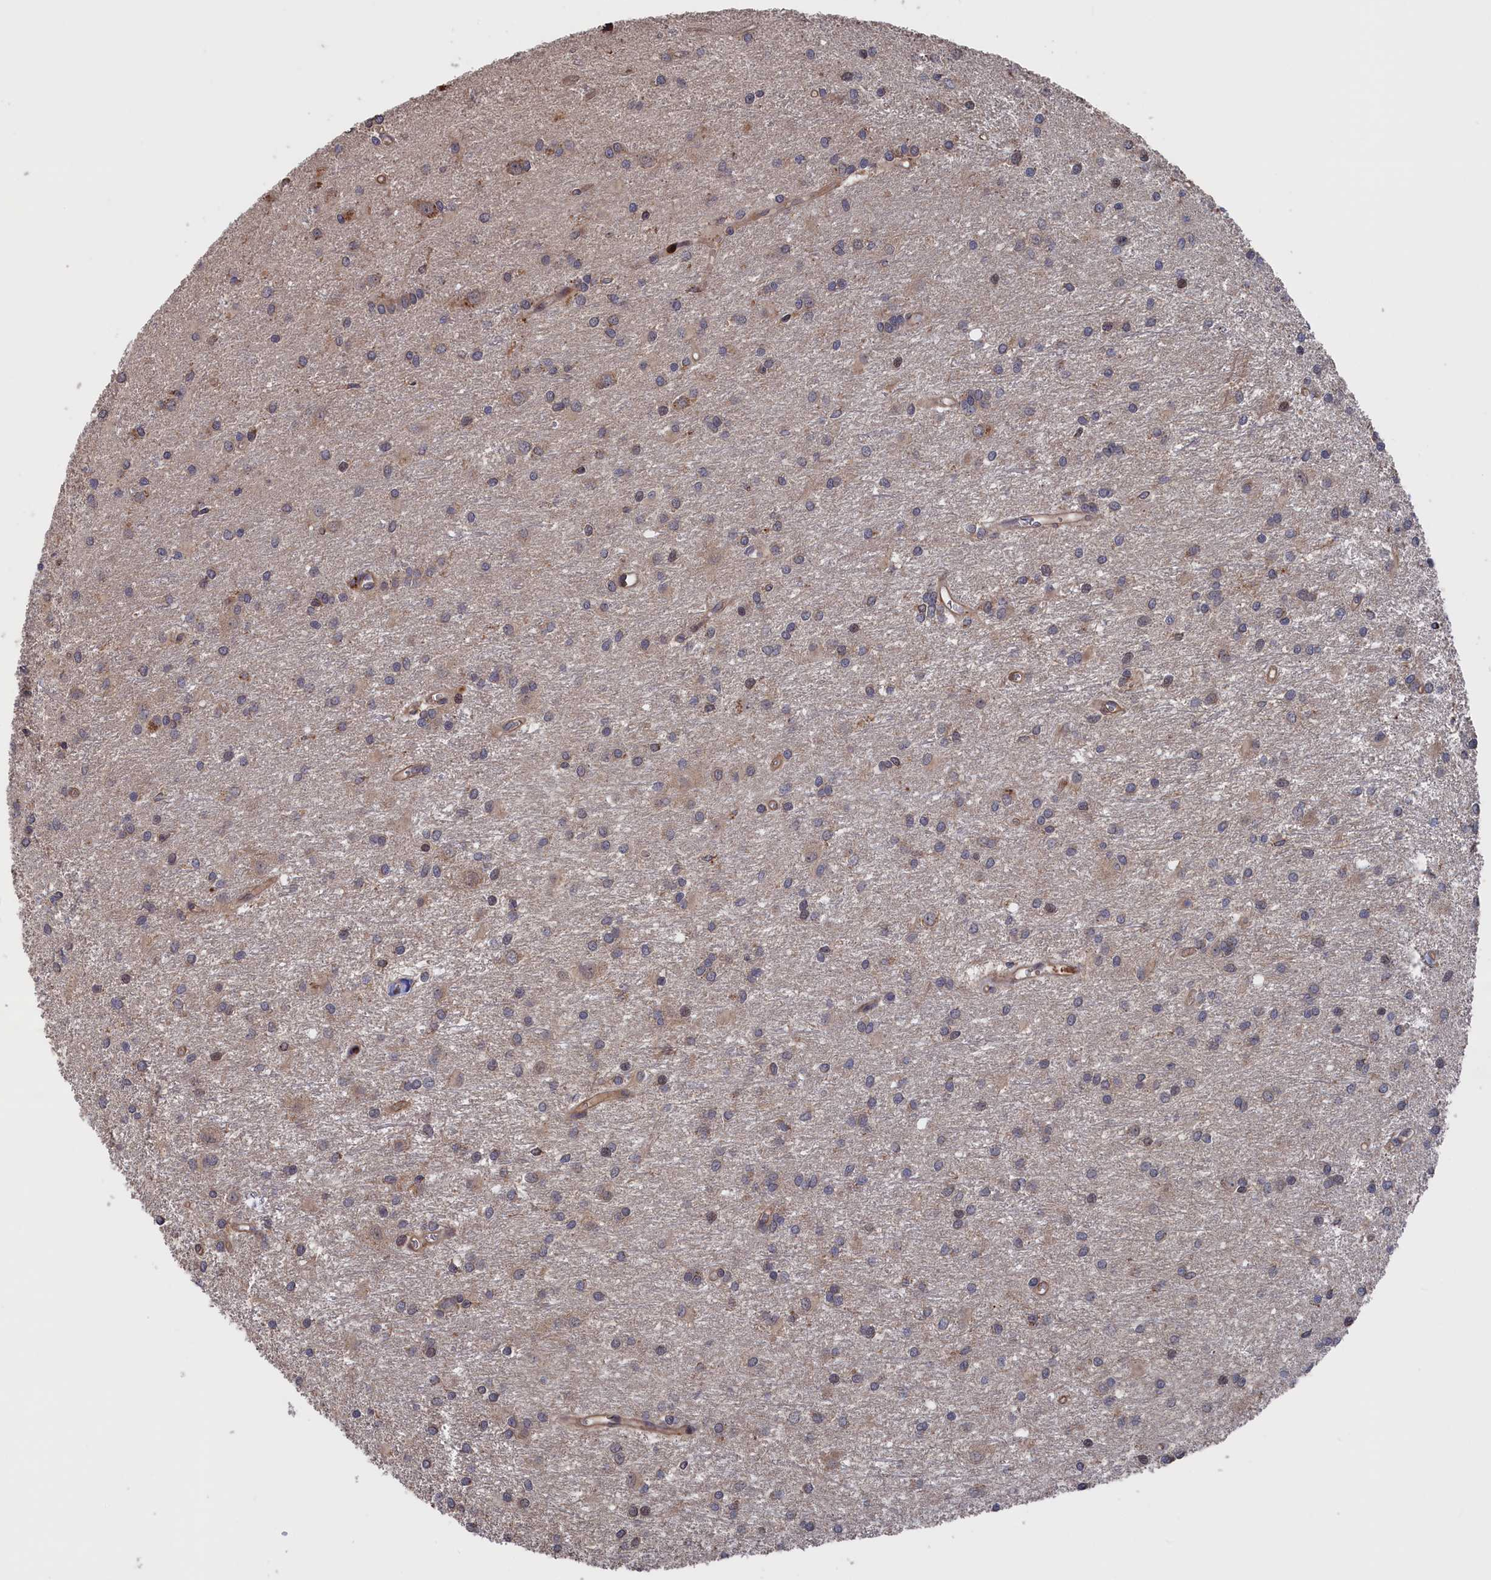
{"staining": {"intensity": "weak", "quantity": "<25%", "location": "cytoplasmic/membranous"}, "tissue": "glioma", "cell_type": "Tumor cells", "image_type": "cancer", "snomed": [{"axis": "morphology", "description": "Glioma, malignant, High grade"}, {"axis": "topography", "description": "Brain"}], "caption": "Tumor cells are negative for brown protein staining in glioma. (DAB (3,3'-diaminobenzidine) immunohistochemistry (IHC) with hematoxylin counter stain).", "gene": "PLA2G15", "patient": {"sex": "female", "age": 50}}